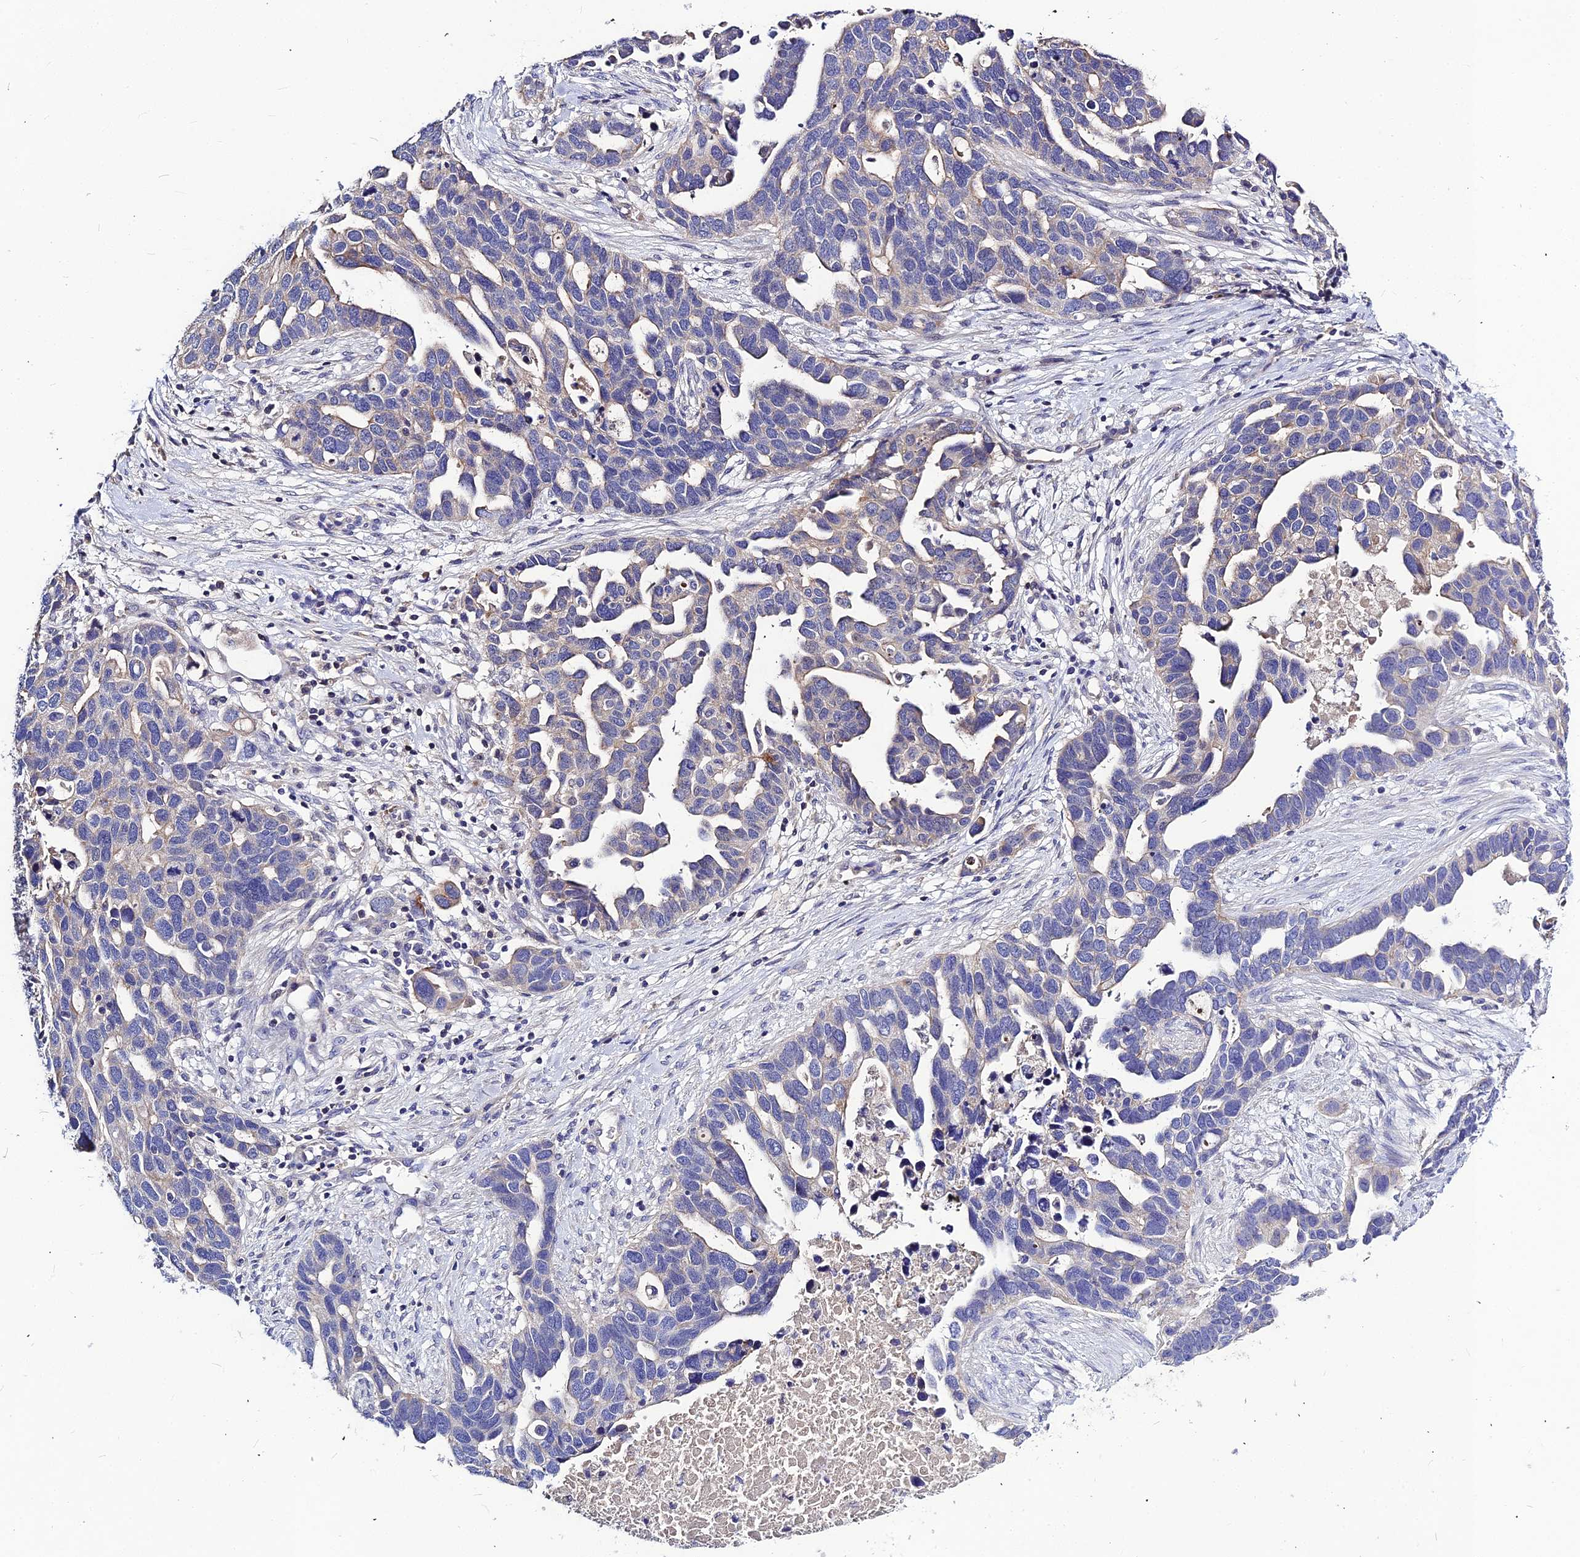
{"staining": {"intensity": "negative", "quantity": "none", "location": "none"}, "tissue": "ovarian cancer", "cell_type": "Tumor cells", "image_type": "cancer", "snomed": [{"axis": "morphology", "description": "Cystadenocarcinoma, serous, NOS"}, {"axis": "topography", "description": "Ovary"}], "caption": "This is a image of immunohistochemistry staining of ovarian cancer, which shows no staining in tumor cells.", "gene": "DMRTA1", "patient": {"sex": "female", "age": 54}}